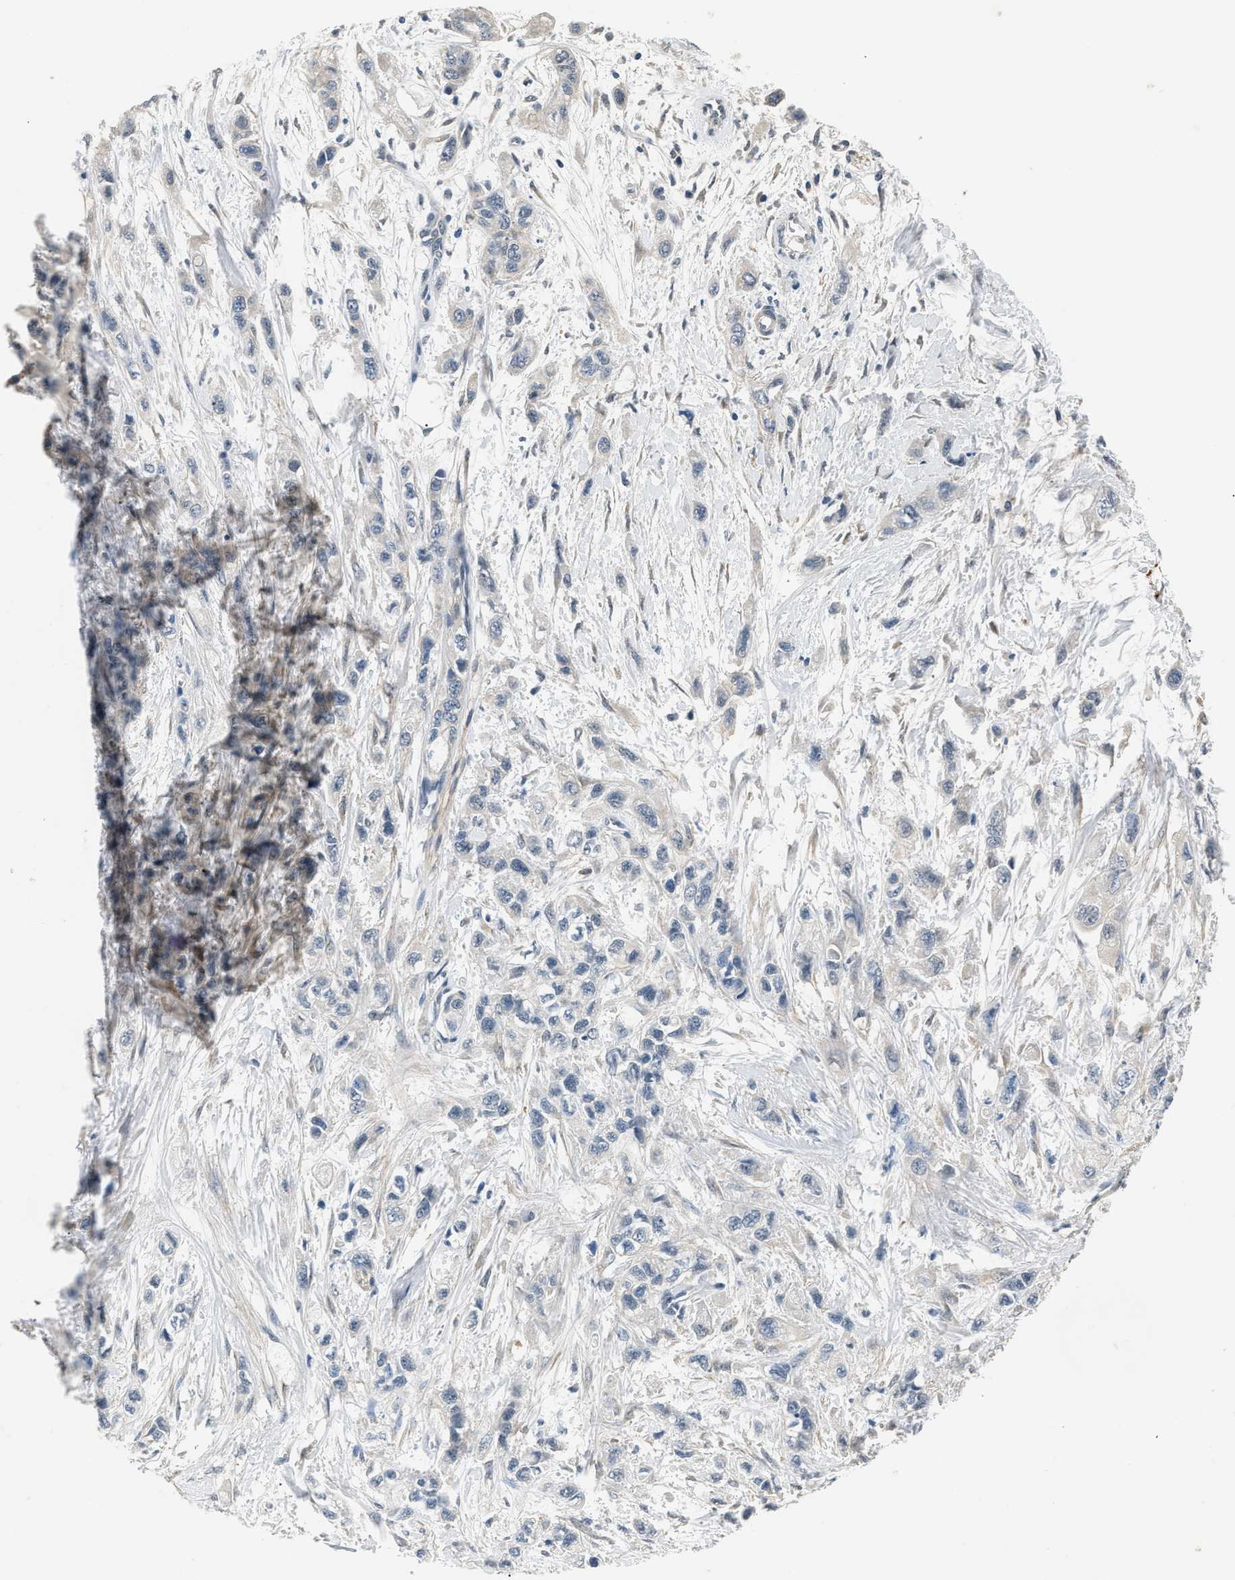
{"staining": {"intensity": "negative", "quantity": "none", "location": "none"}, "tissue": "pancreatic cancer", "cell_type": "Tumor cells", "image_type": "cancer", "snomed": [{"axis": "morphology", "description": "Adenocarcinoma, NOS"}, {"axis": "topography", "description": "Pancreas"}], "caption": "Tumor cells are negative for brown protein staining in pancreatic cancer (adenocarcinoma). The staining was performed using DAB (3,3'-diaminobenzidine) to visualize the protein expression in brown, while the nuclei were stained in blue with hematoxylin (Magnification: 20x).", "gene": "INHA", "patient": {"sex": "male", "age": 74}}